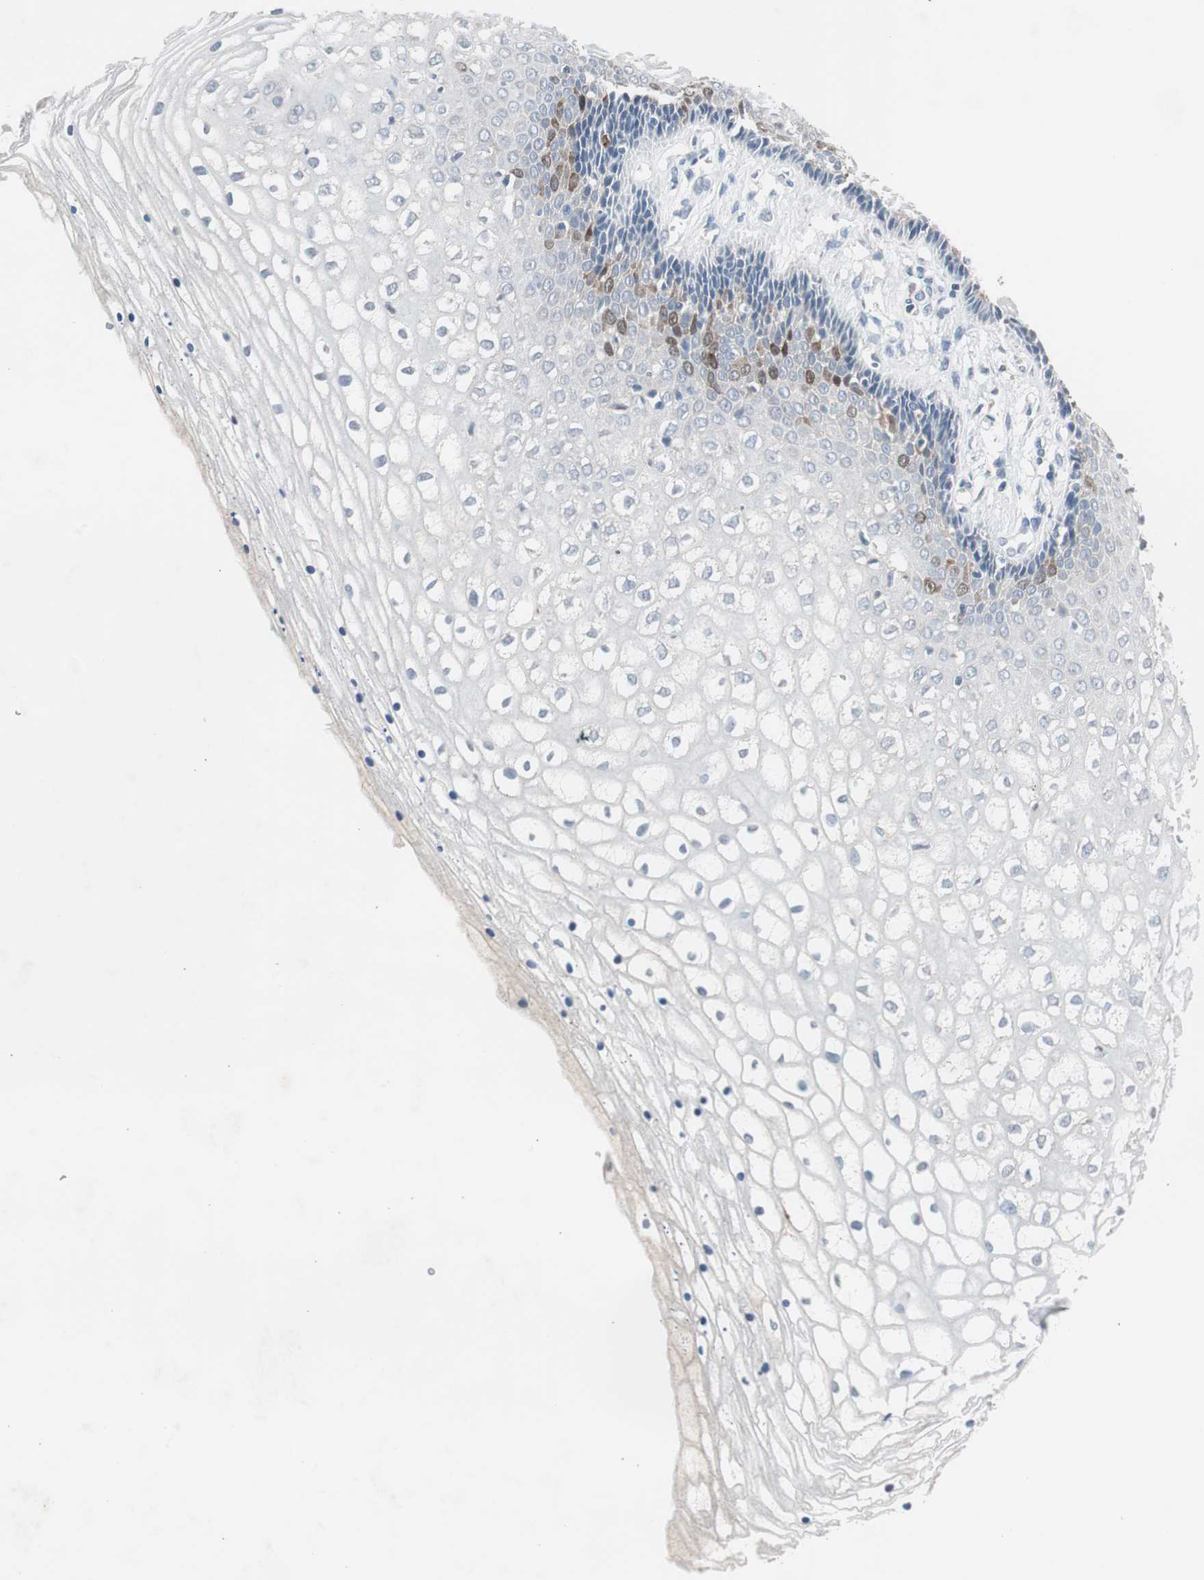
{"staining": {"intensity": "negative", "quantity": "none", "location": "none"}, "tissue": "vagina", "cell_type": "Squamous epithelial cells", "image_type": "normal", "snomed": [{"axis": "morphology", "description": "Normal tissue, NOS"}, {"axis": "topography", "description": "Soft tissue"}, {"axis": "topography", "description": "Vagina"}], "caption": "Normal vagina was stained to show a protein in brown. There is no significant expression in squamous epithelial cells.", "gene": "TK1", "patient": {"sex": "female", "age": 61}}